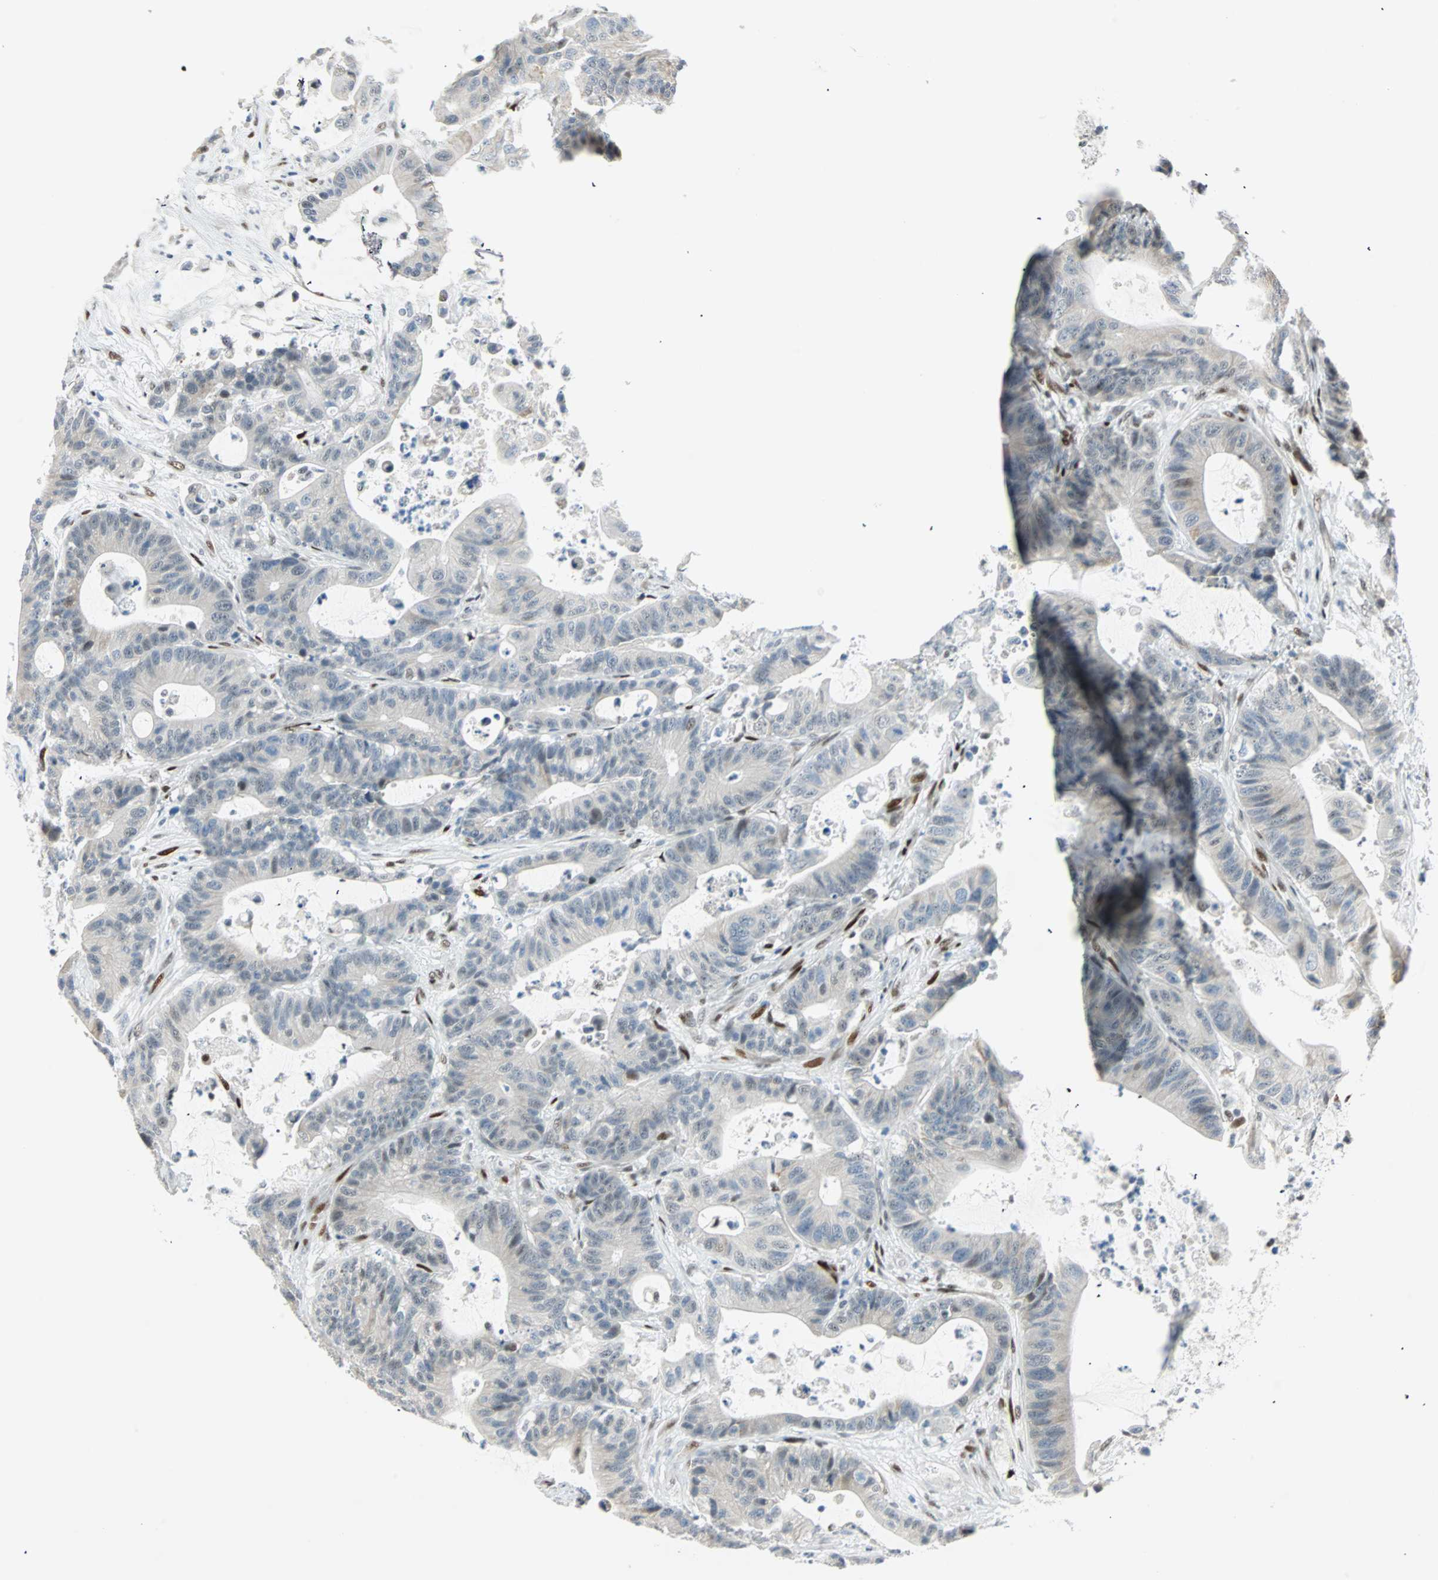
{"staining": {"intensity": "negative", "quantity": "none", "location": "none"}, "tissue": "colorectal cancer", "cell_type": "Tumor cells", "image_type": "cancer", "snomed": [{"axis": "morphology", "description": "Adenocarcinoma, NOS"}, {"axis": "topography", "description": "Colon"}], "caption": "Micrograph shows no protein positivity in tumor cells of colorectal cancer tissue. The staining is performed using DAB (3,3'-diaminobenzidine) brown chromogen with nuclei counter-stained in using hematoxylin.", "gene": "MSX2", "patient": {"sex": "female", "age": 84}}